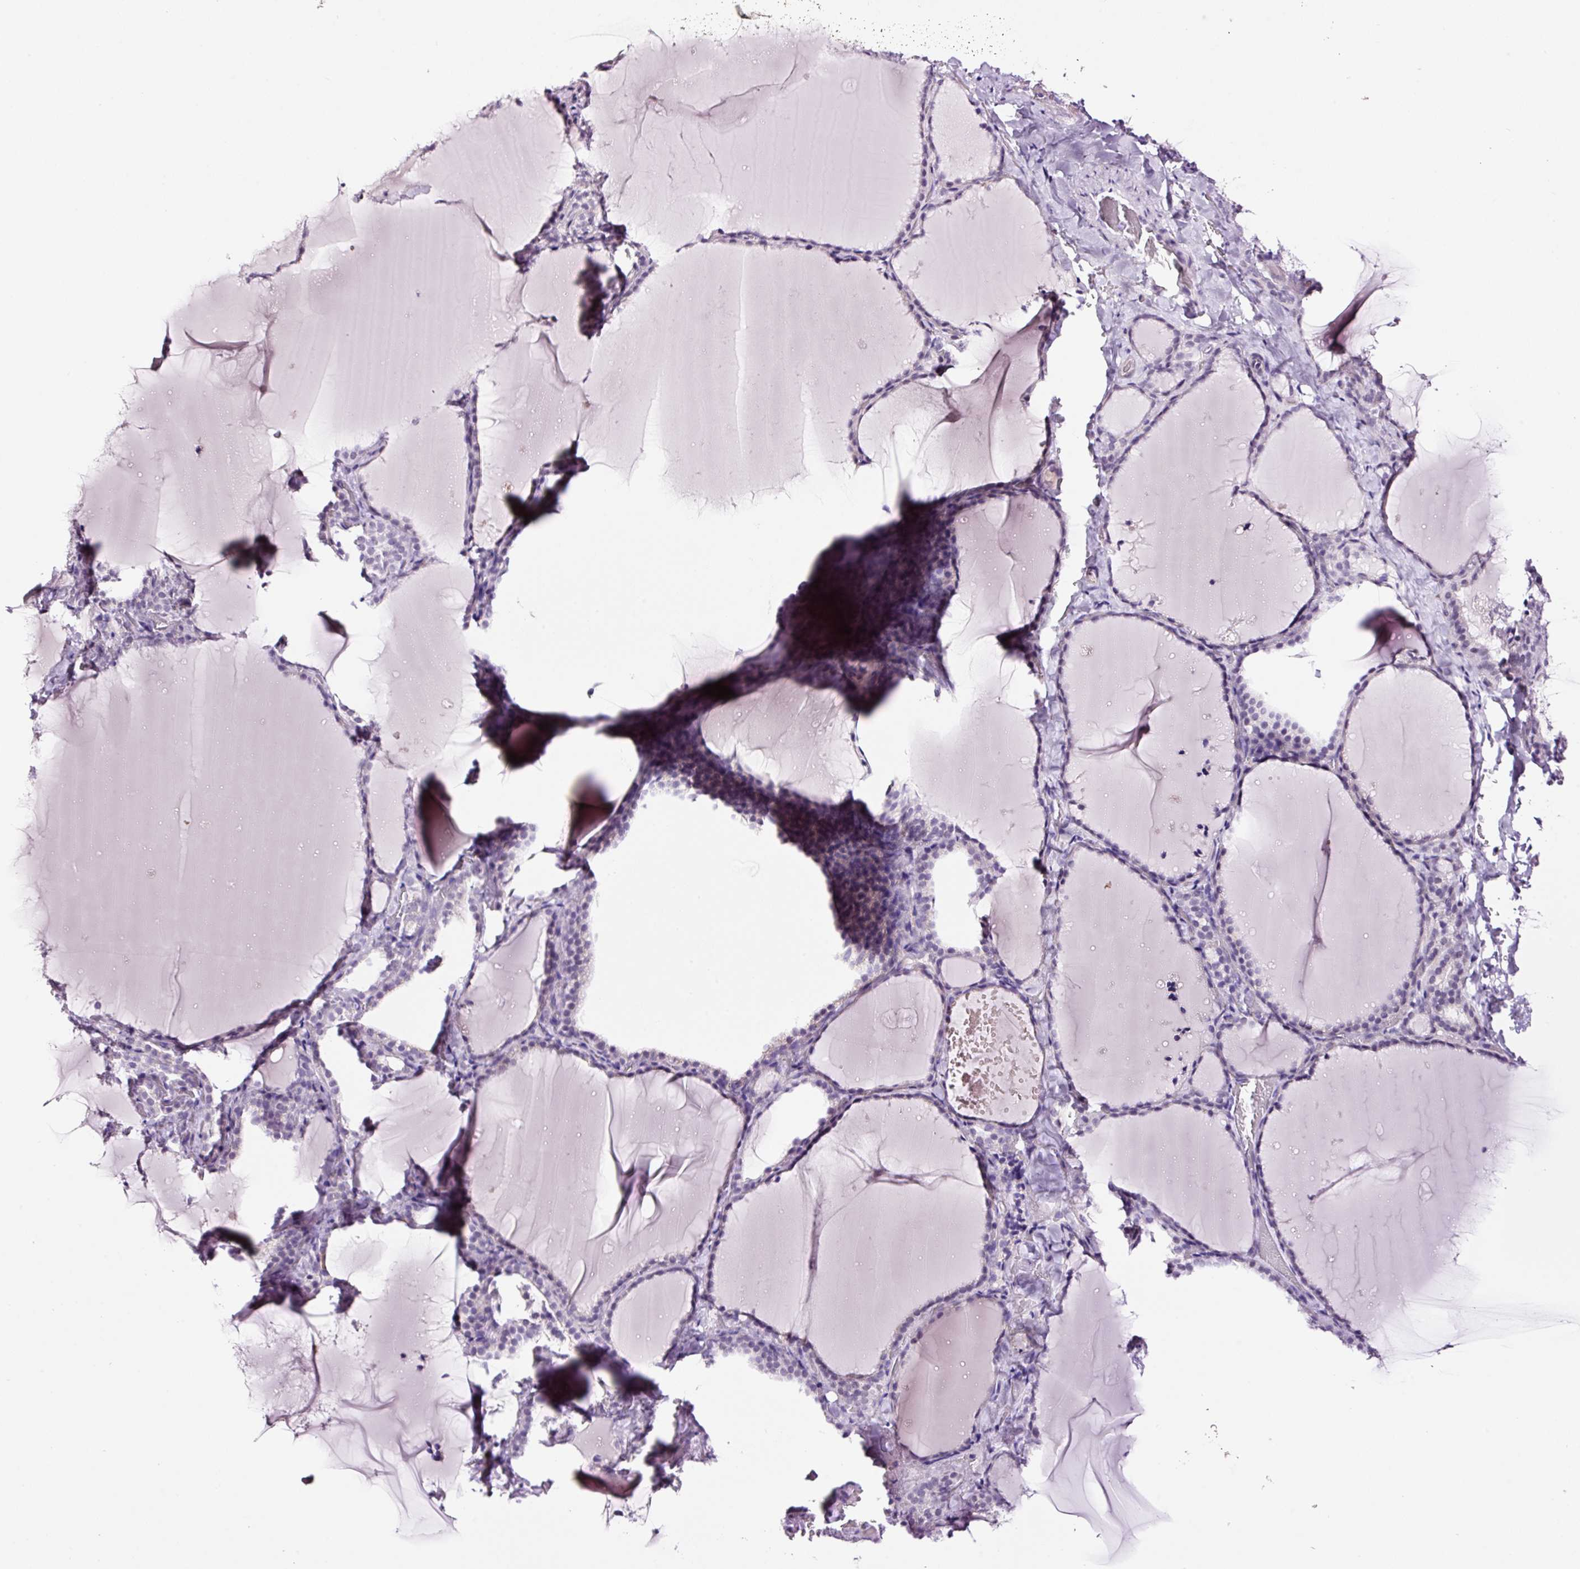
{"staining": {"intensity": "negative", "quantity": "none", "location": "none"}, "tissue": "thyroid gland", "cell_type": "Glandular cells", "image_type": "normal", "snomed": [{"axis": "morphology", "description": "Normal tissue, NOS"}, {"axis": "topography", "description": "Thyroid gland"}], "caption": "Immunohistochemistry photomicrograph of unremarkable thyroid gland: thyroid gland stained with DAB (3,3'-diaminobenzidine) reveals no significant protein expression in glandular cells. (DAB (3,3'-diaminobenzidine) immunohistochemistry with hematoxylin counter stain).", "gene": "RTF2", "patient": {"sex": "female", "age": 22}}